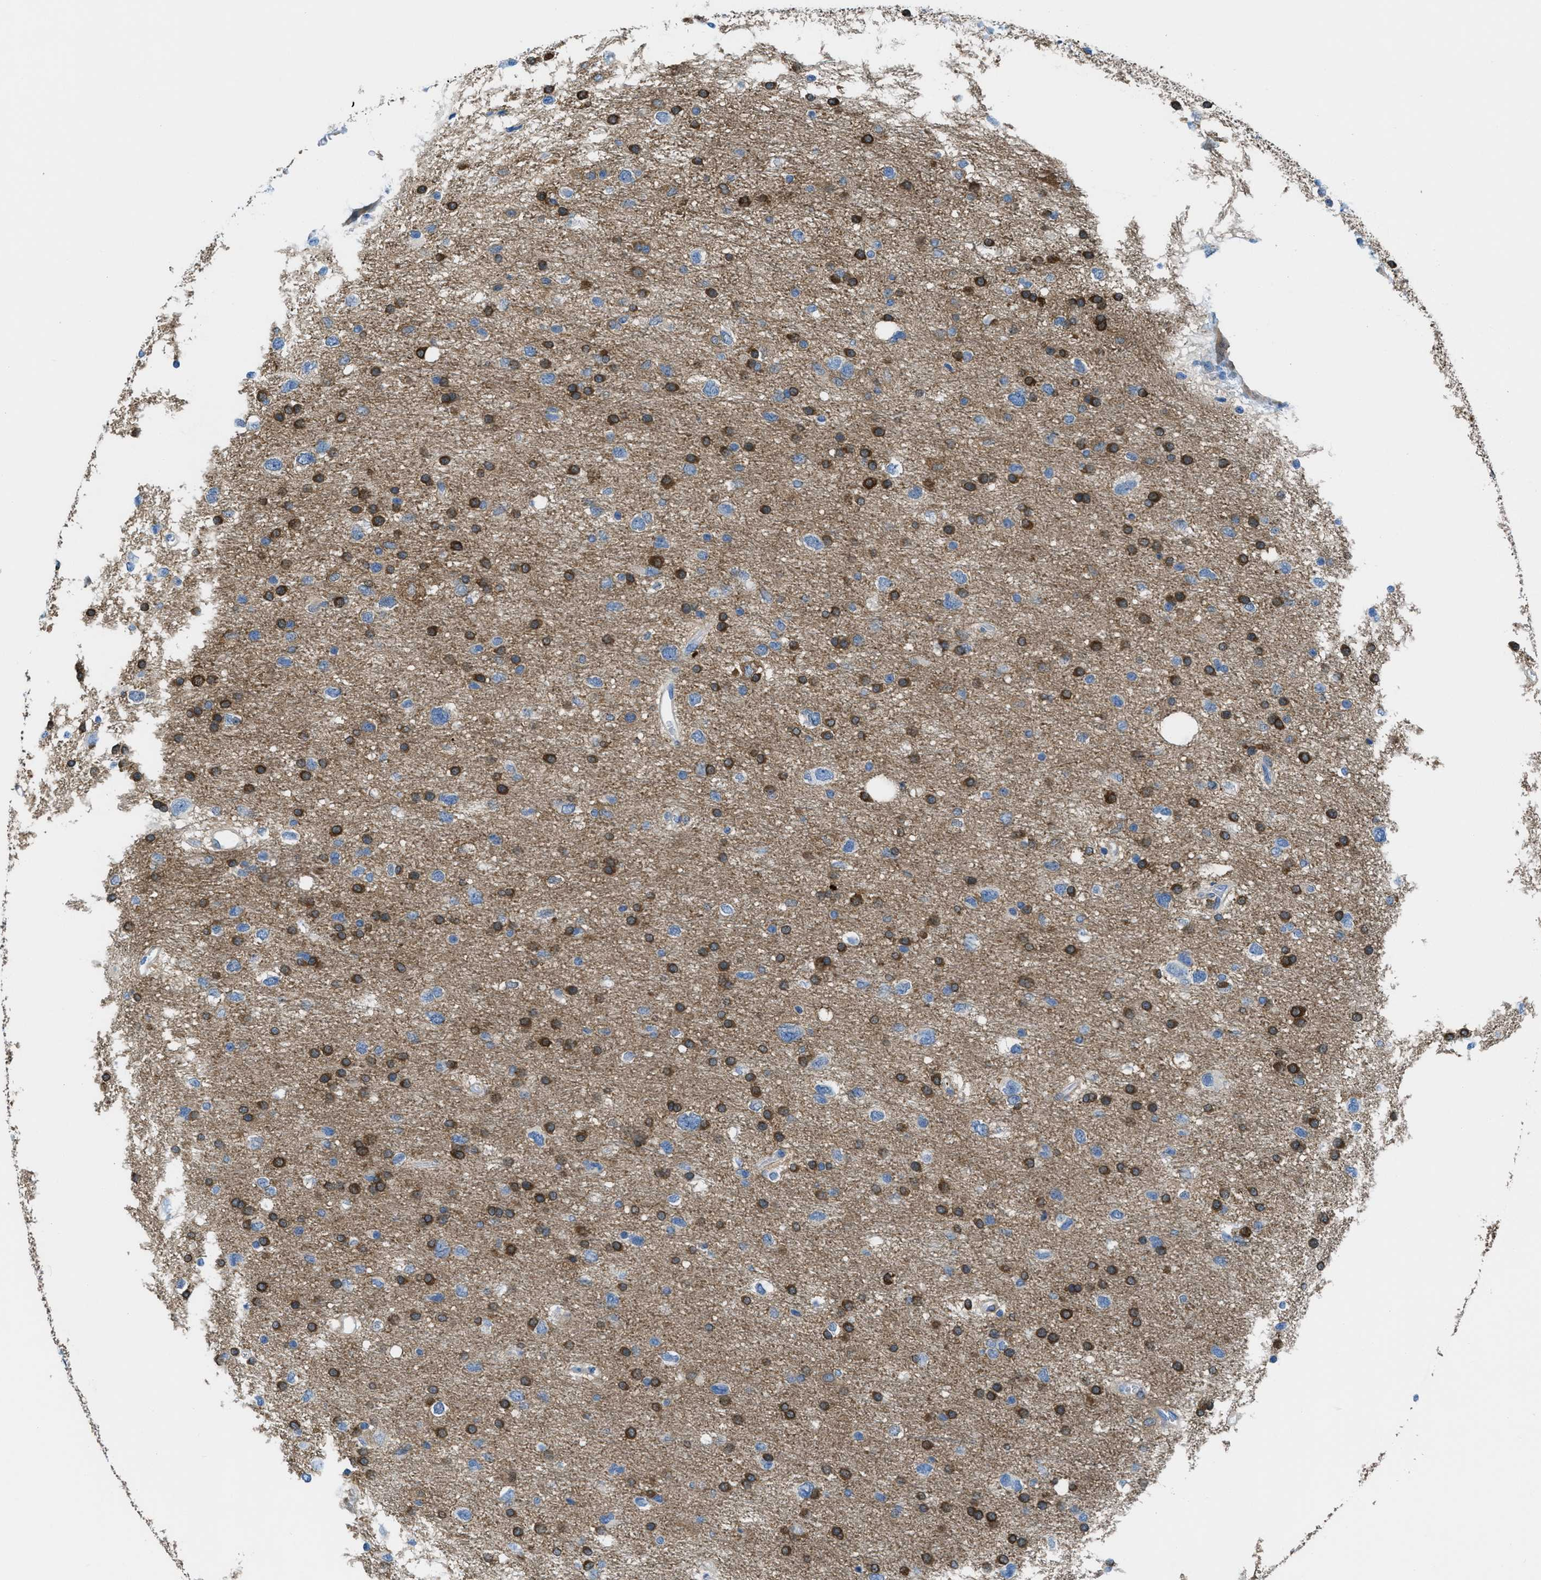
{"staining": {"intensity": "strong", "quantity": "25%-75%", "location": "cytoplasmic/membranous"}, "tissue": "glioma", "cell_type": "Tumor cells", "image_type": "cancer", "snomed": [{"axis": "morphology", "description": "Glioma, malignant, Low grade"}, {"axis": "topography", "description": "Brain"}], "caption": "Protein expression analysis of human glioma reveals strong cytoplasmic/membranous expression in about 25%-75% of tumor cells.", "gene": "MAPRE2", "patient": {"sex": "female", "age": 37}}